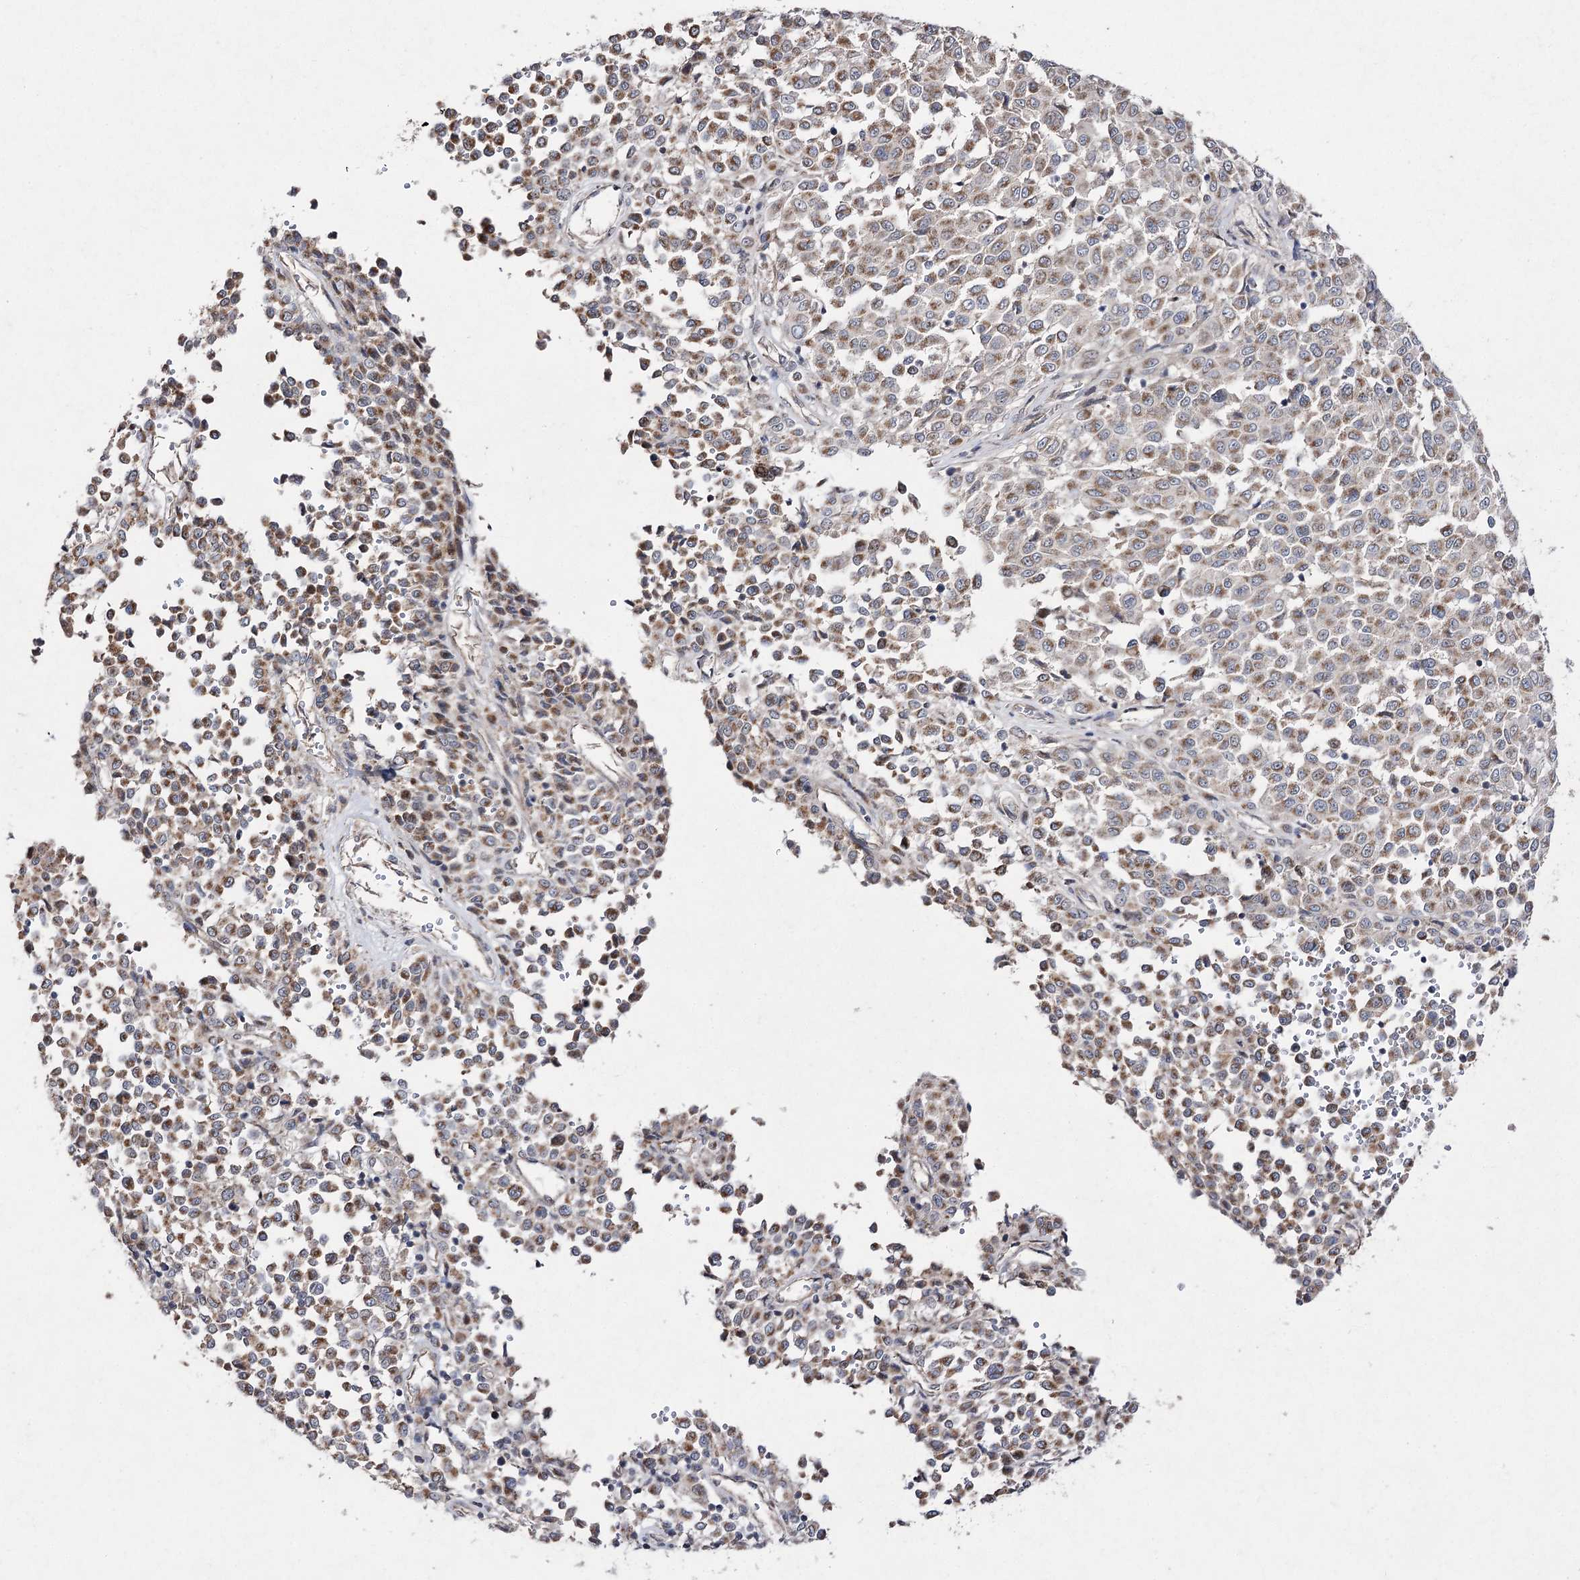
{"staining": {"intensity": "moderate", "quantity": ">75%", "location": "cytoplasmic/membranous"}, "tissue": "melanoma", "cell_type": "Tumor cells", "image_type": "cancer", "snomed": [{"axis": "morphology", "description": "Malignant melanoma, Metastatic site"}, {"axis": "topography", "description": "Pancreas"}], "caption": "Protein expression analysis of melanoma displays moderate cytoplasmic/membranous positivity in approximately >75% of tumor cells.", "gene": "FANCL", "patient": {"sex": "female", "age": 30}}